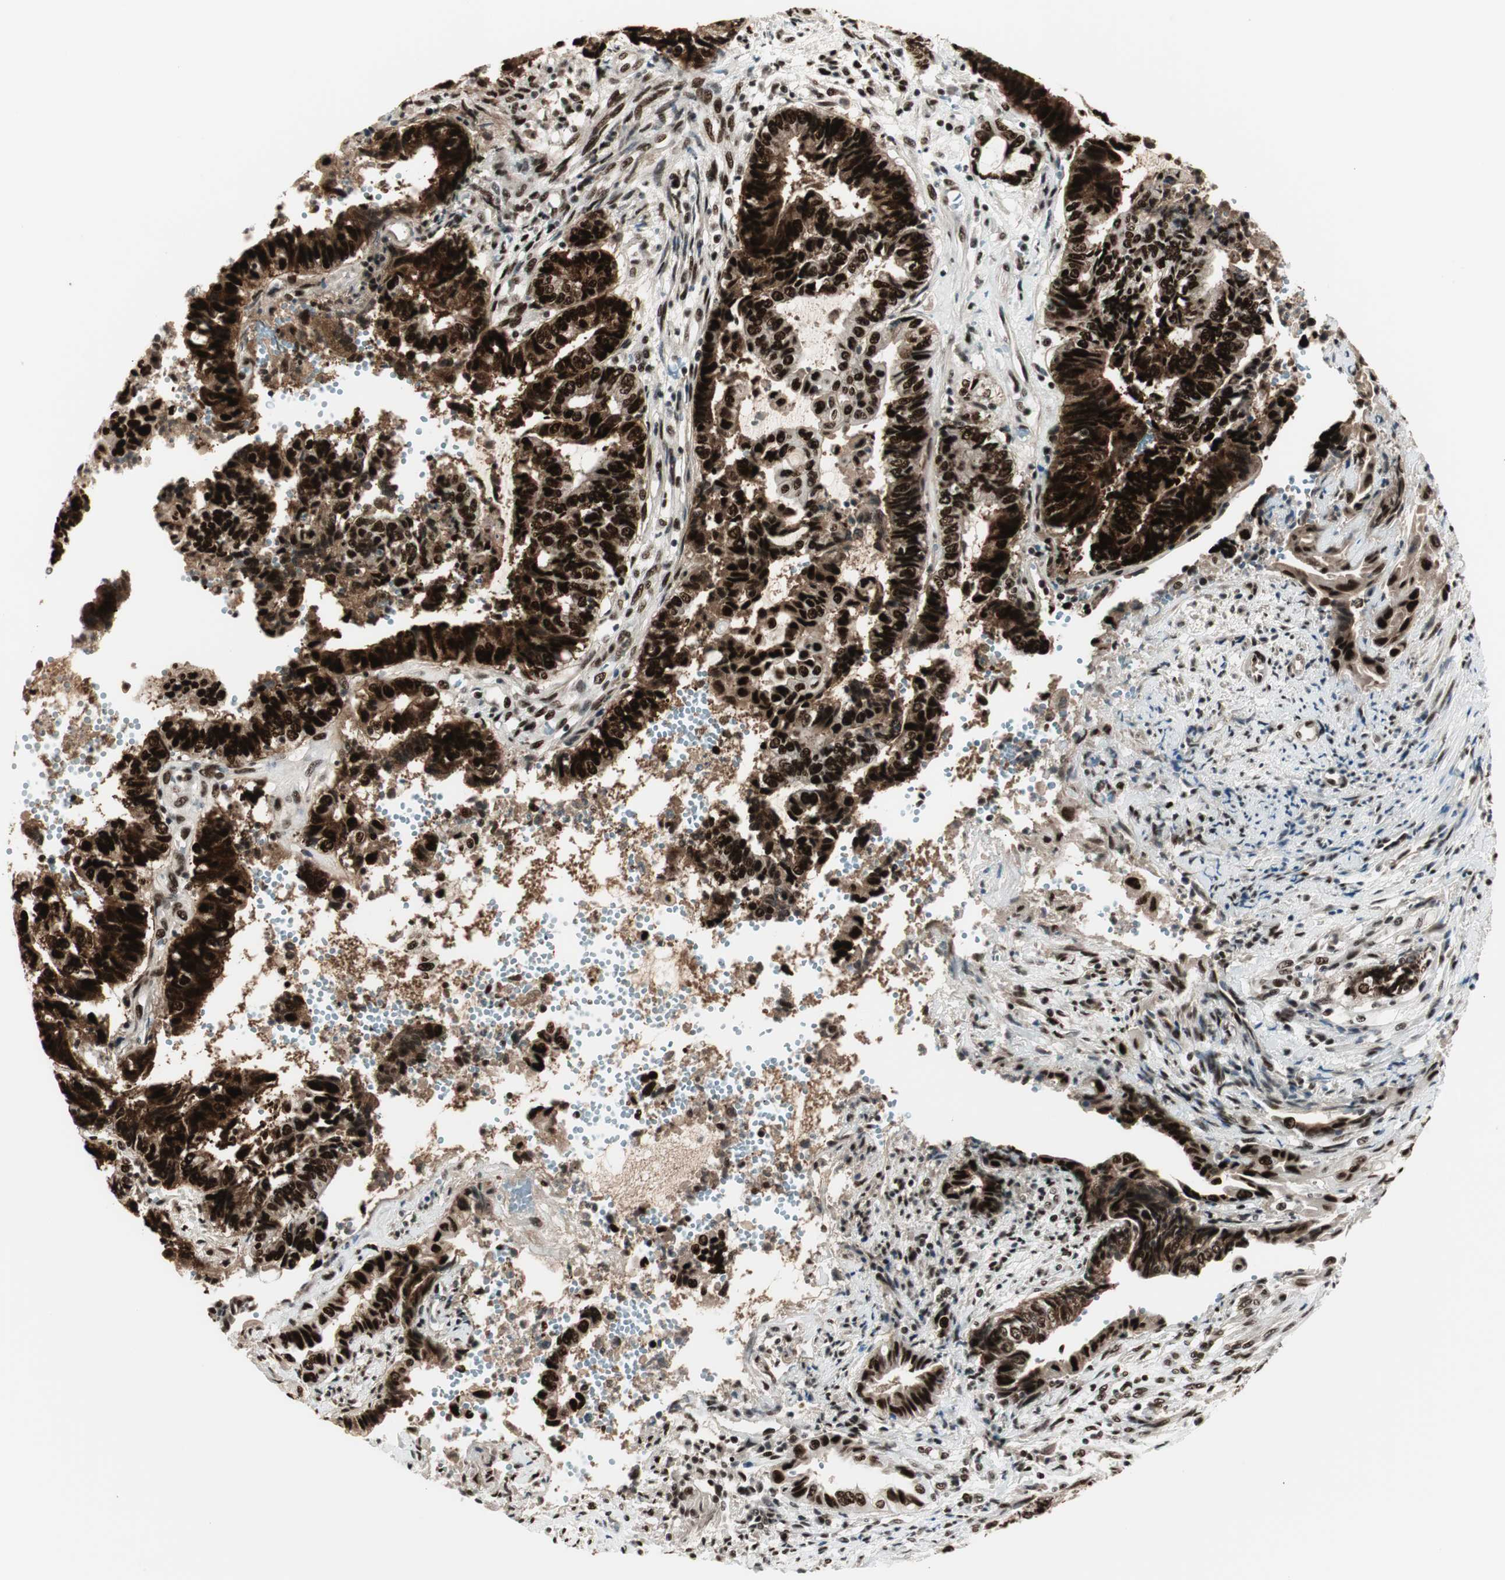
{"staining": {"intensity": "strong", "quantity": ">75%", "location": "nuclear"}, "tissue": "endometrial cancer", "cell_type": "Tumor cells", "image_type": "cancer", "snomed": [{"axis": "morphology", "description": "Adenocarcinoma, NOS"}, {"axis": "topography", "description": "Uterus"}, {"axis": "topography", "description": "Endometrium"}], "caption": "Brown immunohistochemical staining in human endometrial cancer (adenocarcinoma) shows strong nuclear staining in approximately >75% of tumor cells. Using DAB (brown) and hematoxylin (blue) stains, captured at high magnification using brightfield microscopy.", "gene": "HEXIM1", "patient": {"sex": "female", "age": 70}}